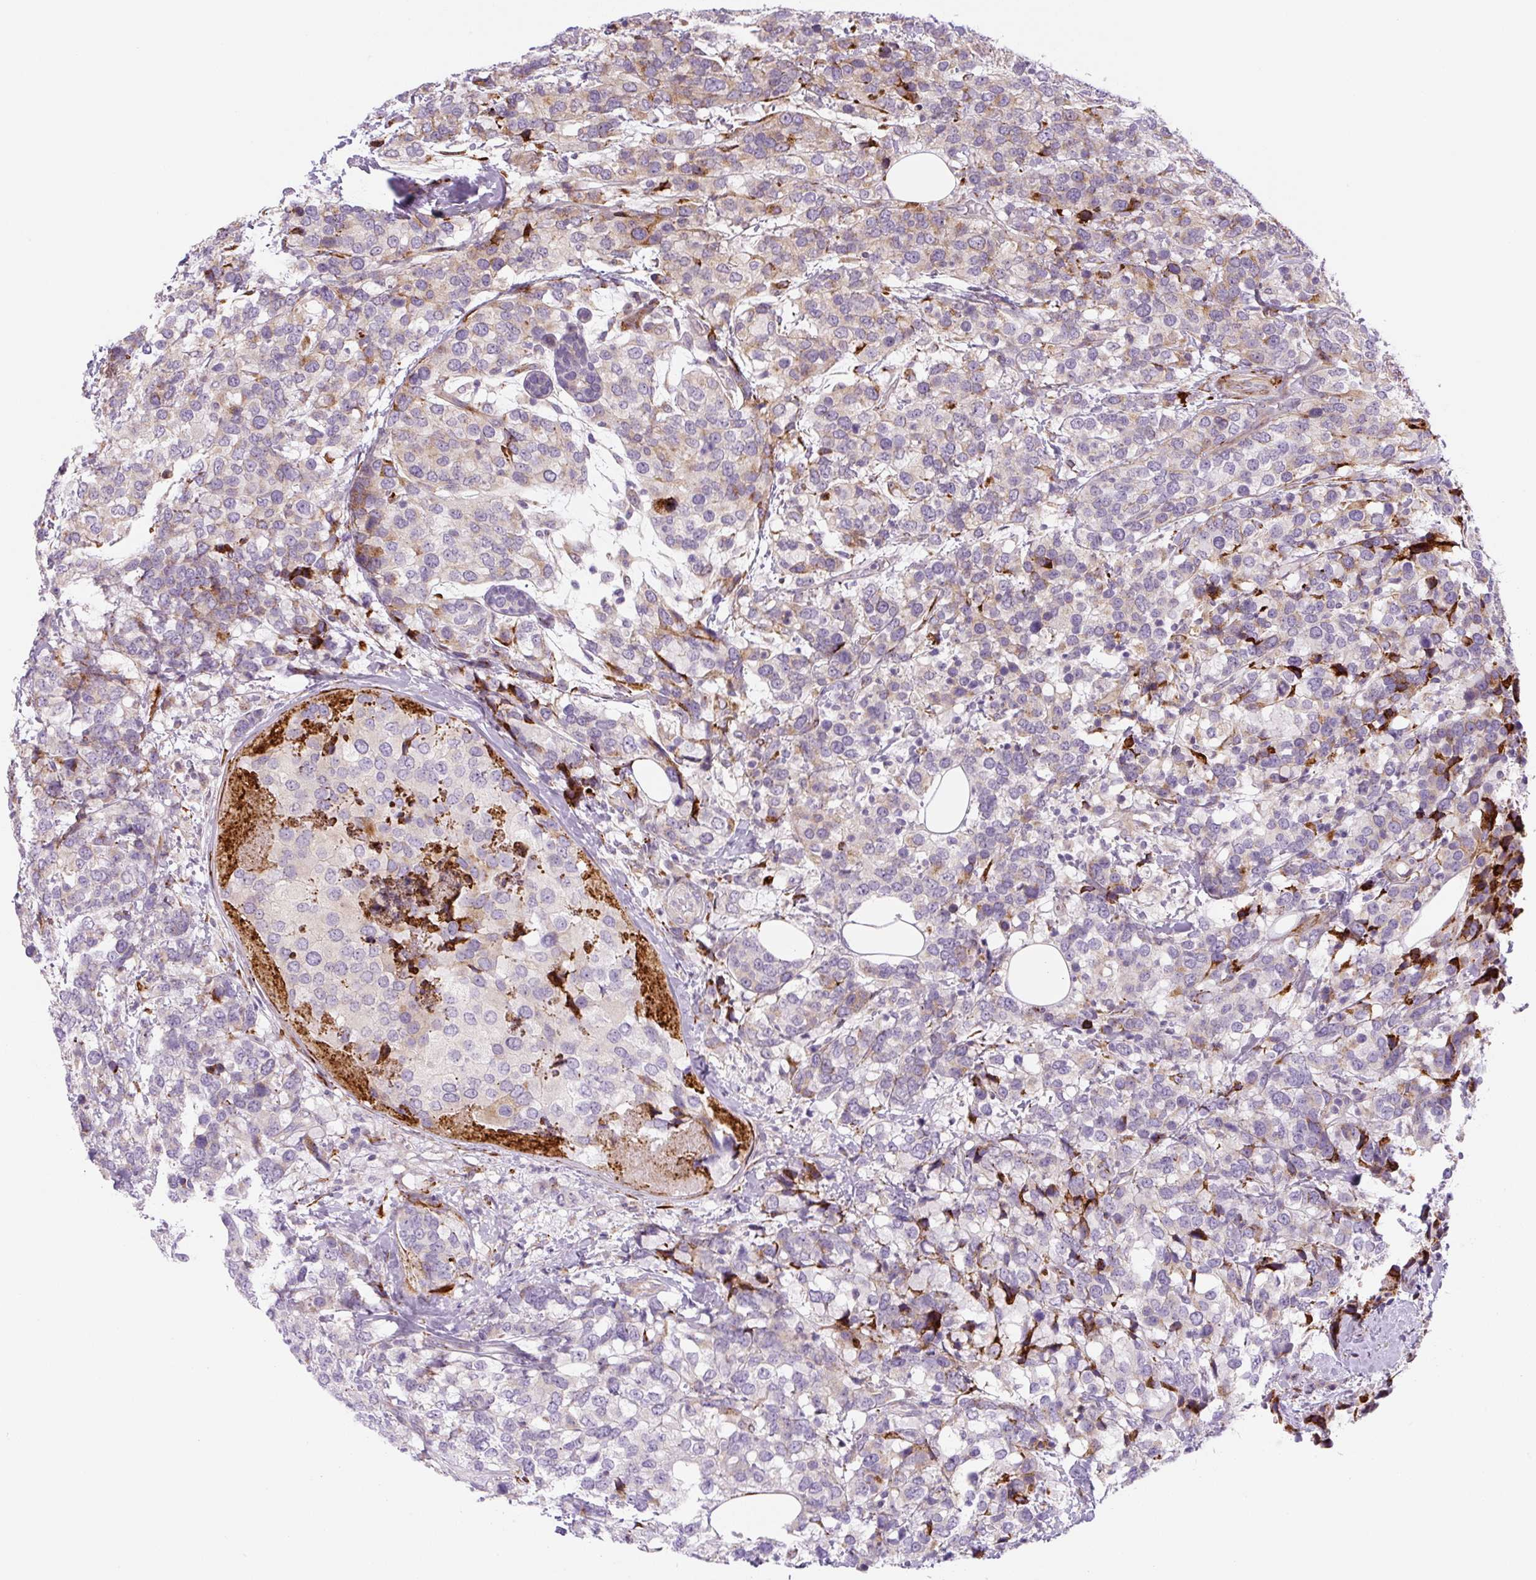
{"staining": {"intensity": "moderate", "quantity": "<25%", "location": "cytoplasmic/membranous"}, "tissue": "breast cancer", "cell_type": "Tumor cells", "image_type": "cancer", "snomed": [{"axis": "morphology", "description": "Lobular carcinoma"}, {"axis": "topography", "description": "Breast"}], "caption": "This is an image of immunohistochemistry staining of breast cancer (lobular carcinoma), which shows moderate positivity in the cytoplasmic/membranous of tumor cells.", "gene": "DISP3", "patient": {"sex": "female", "age": 59}}